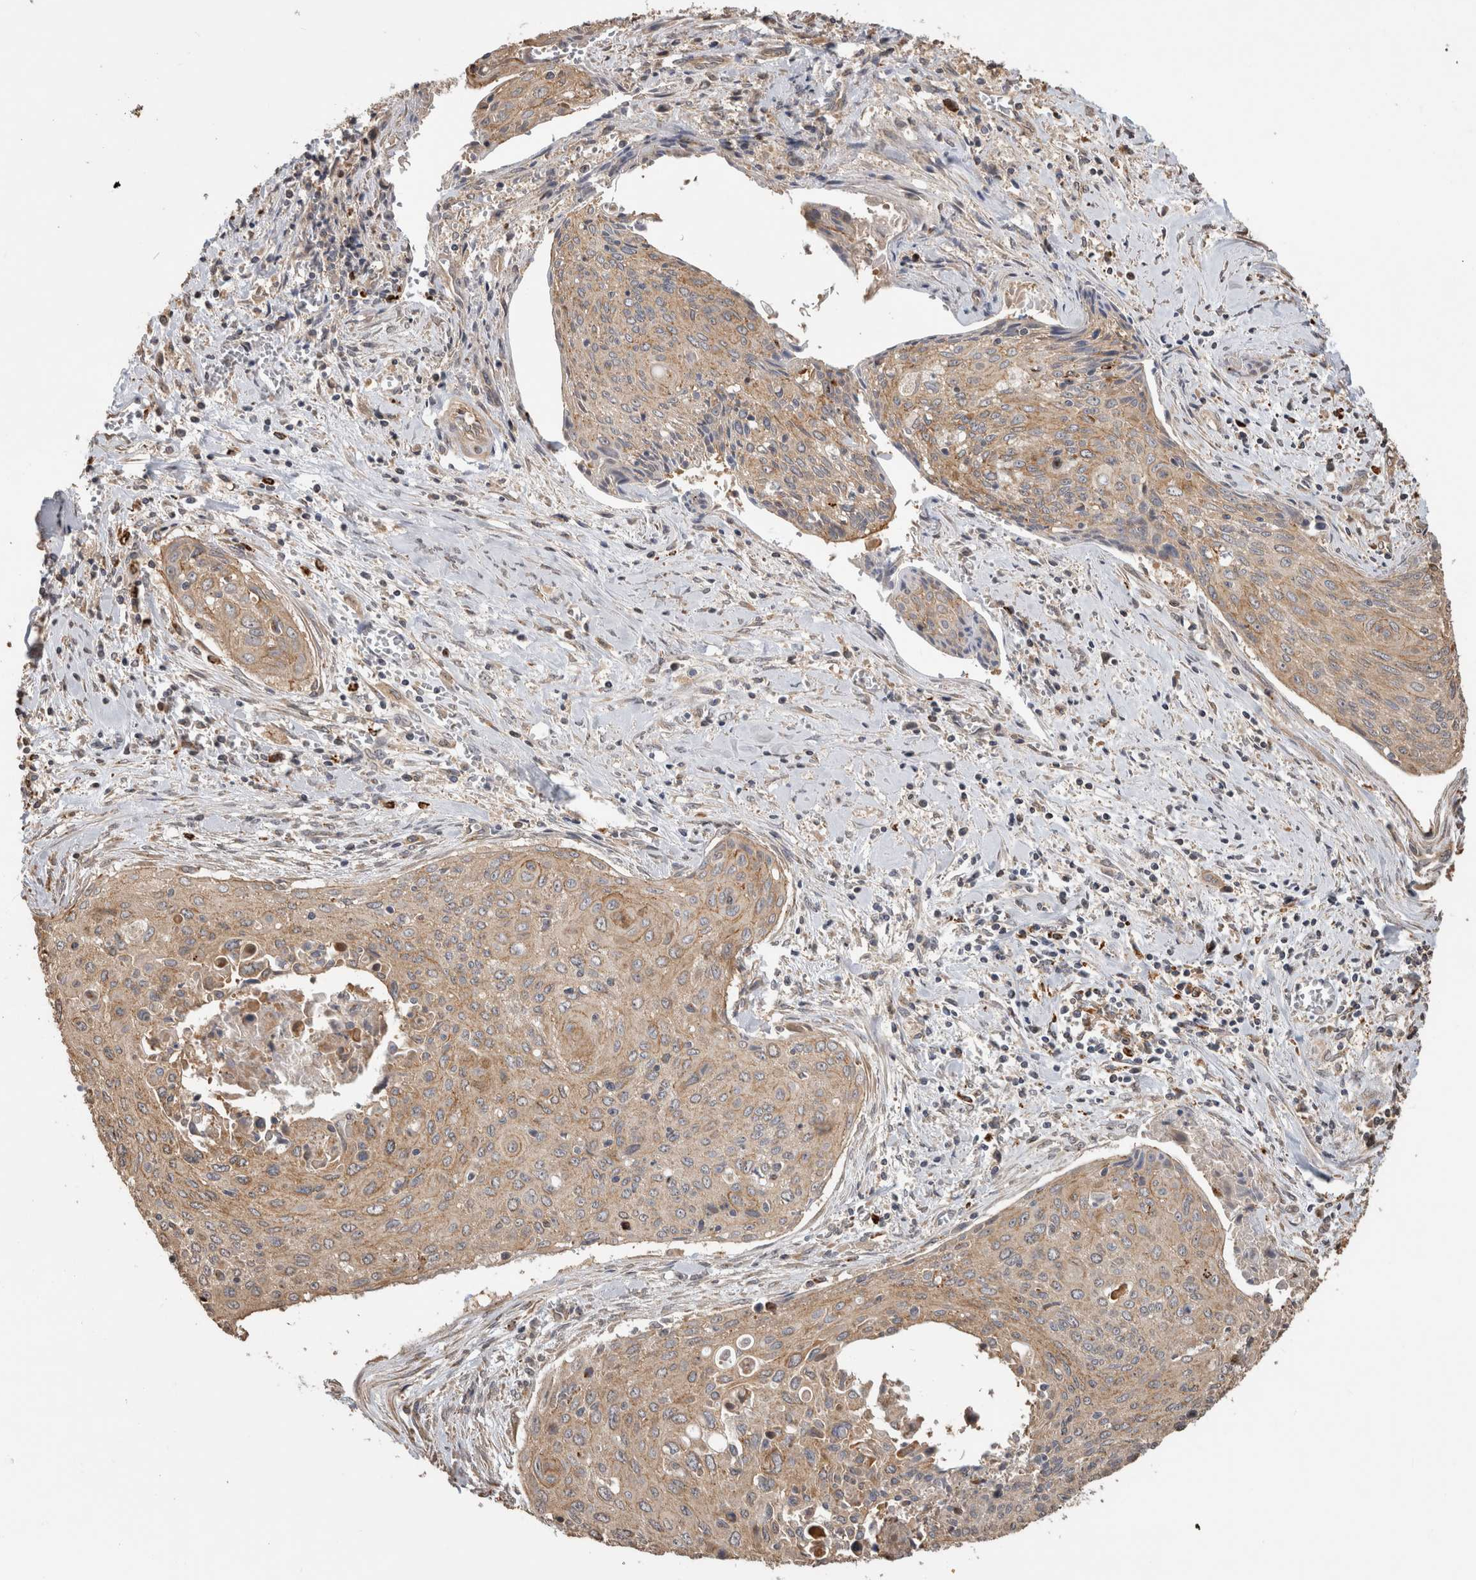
{"staining": {"intensity": "weak", "quantity": ">75%", "location": "cytoplasmic/membranous"}, "tissue": "cervical cancer", "cell_type": "Tumor cells", "image_type": "cancer", "snomed": [{"axis": "morphology", "description": "Squamous cell carcinoma, NOS"}, {"axis": "topography", "description": "Cervix"}], "caption": "Immunohistochemical staining of human cervical cancer demonstrates low levels of weak cytoplasmic/membranous staining in about >75% of tumor cells. The staining is performed using DAB brown chromogen to label protein expression. The nuclei are counter-stained blue using hematoxylin.", "gene": "CLIP1", "patient": {"sex": "female", "age": 55}}